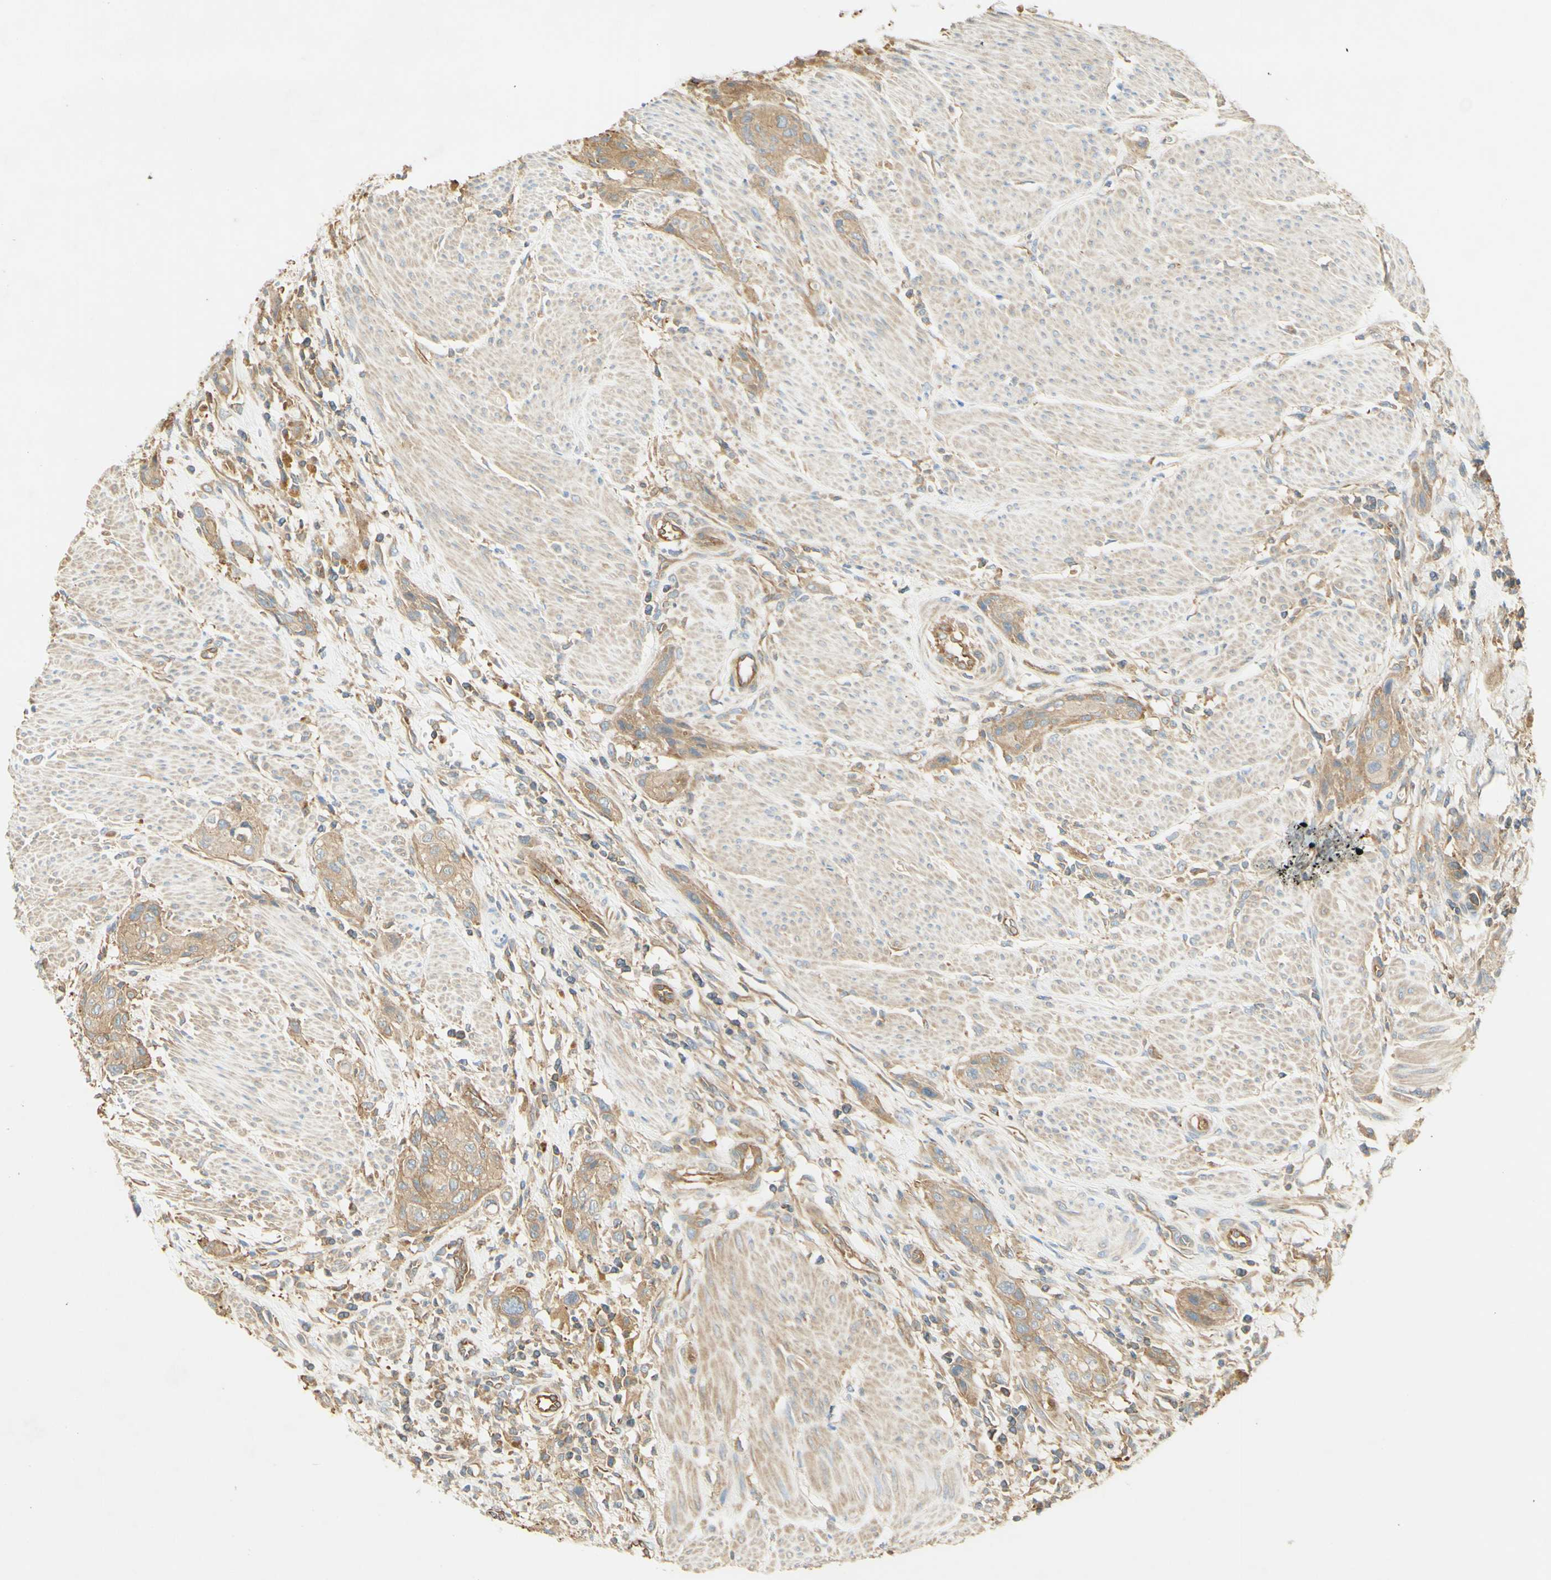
{"staining": {"intensity": "moderate", "quantity": ">75%", "location": "cytoplasmic/membranous"}, "tissue": "urothelial cancer", "cell_type": "Tumor cells", "image_type": "cancer", "snomed": [{"axis": "morphology", "description": "Urothelial carcinoma, High grade"}, {"axis": "topography", "description": "Urinary bladder"}], "caption": "Immunohistochemical staining of urothelial cancer exhibits medium levels of moderate cytoplasmic/membranous protein positivity in about >75% of tumor cells.", "gene": "IKBKG", "patient": {"sex": "male", "age": 35}}